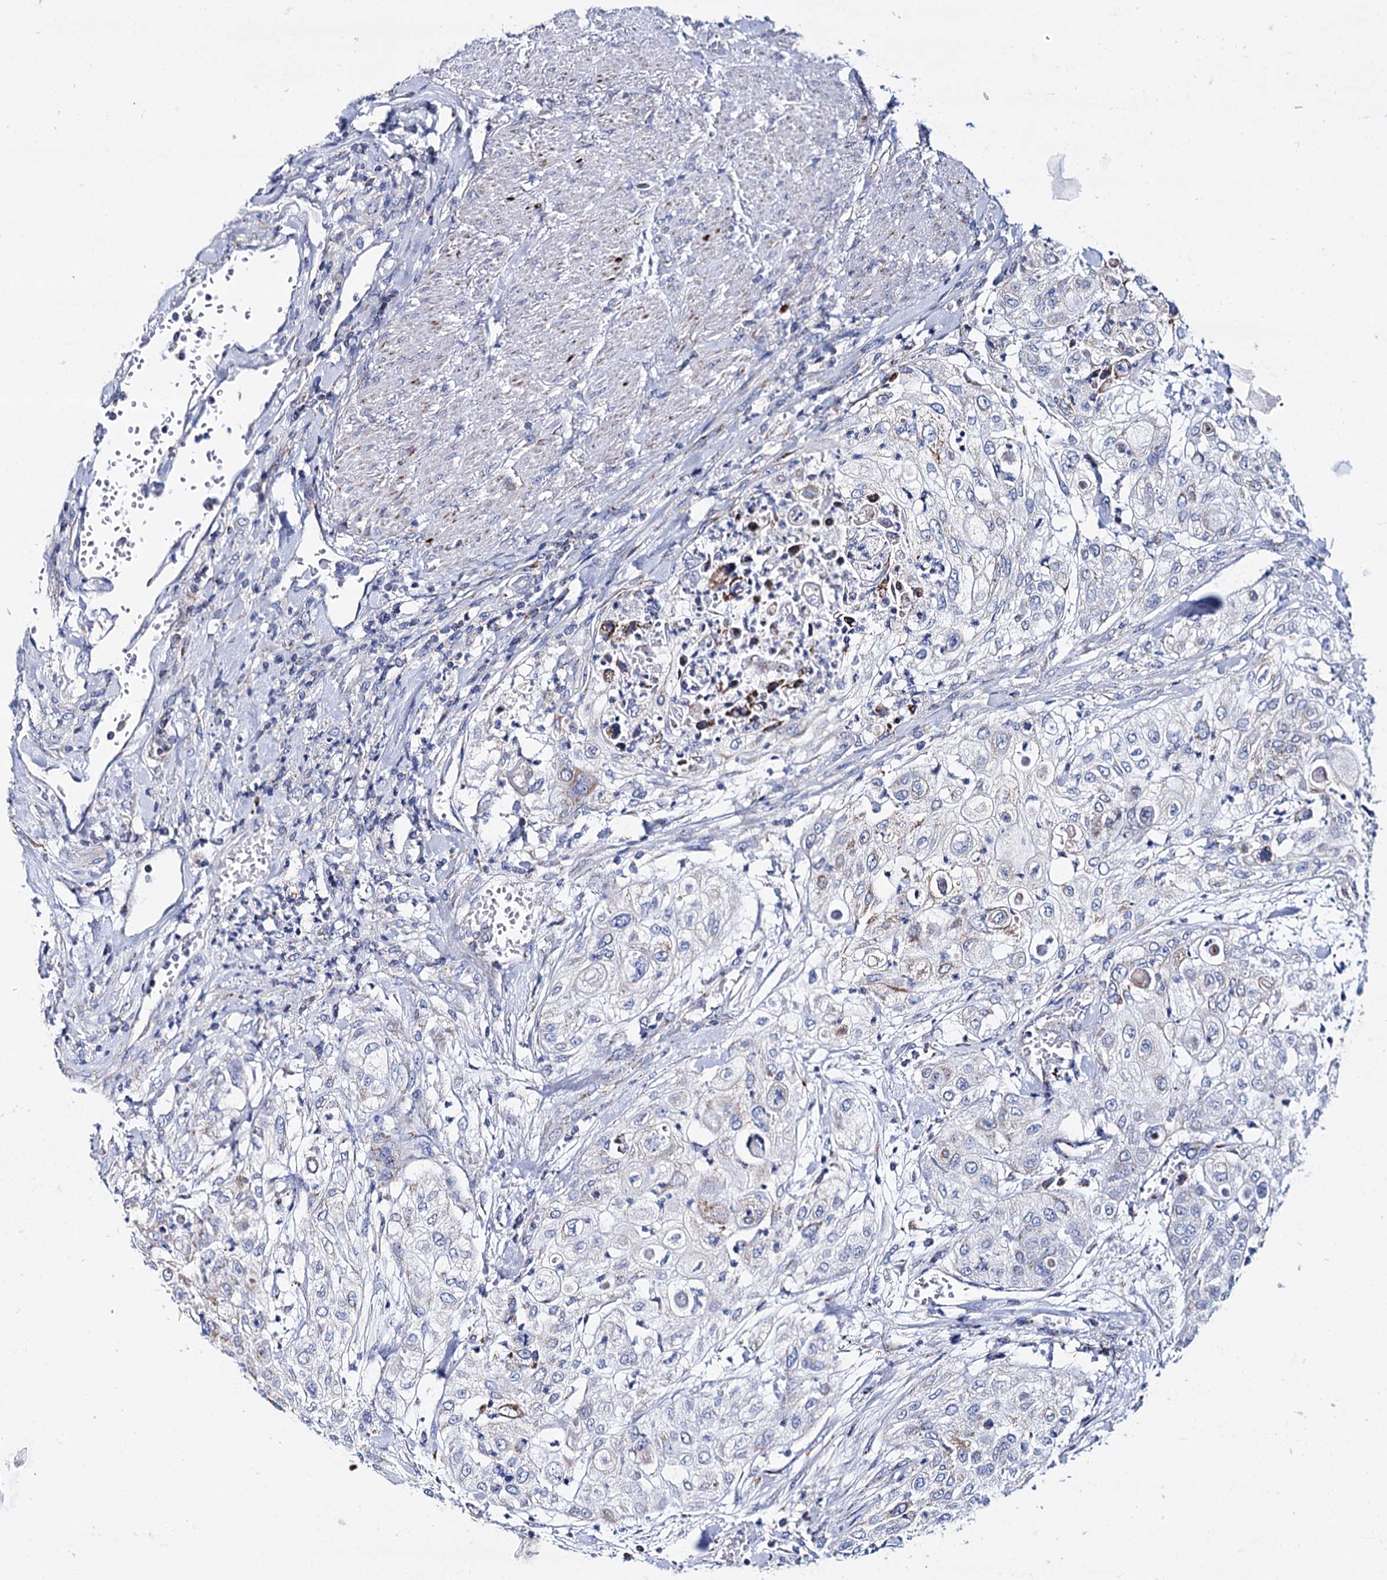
{"staining": {"intensity": "weak", "quantity": "<25%", "location": "cytoplasmic/membranous"}, "tissue": "urothelial cancer", "cell_type": "Tumor cells", "image_type": "cancer", "snomed": [{"axis": "morphology", "description": "Urothelial carcinoma, High grade"}, {"axis": "topography", "description": "Urinary bladder"}], "caption": "A high-resolution micrograph shows immunohistochemistry (IHC) staining of high-grade urothelial carcinoma, which exhibits no significant expression in tumor cells.", "gene": "UBASH3B", "patient": {"sex": "female", "age": 79}}